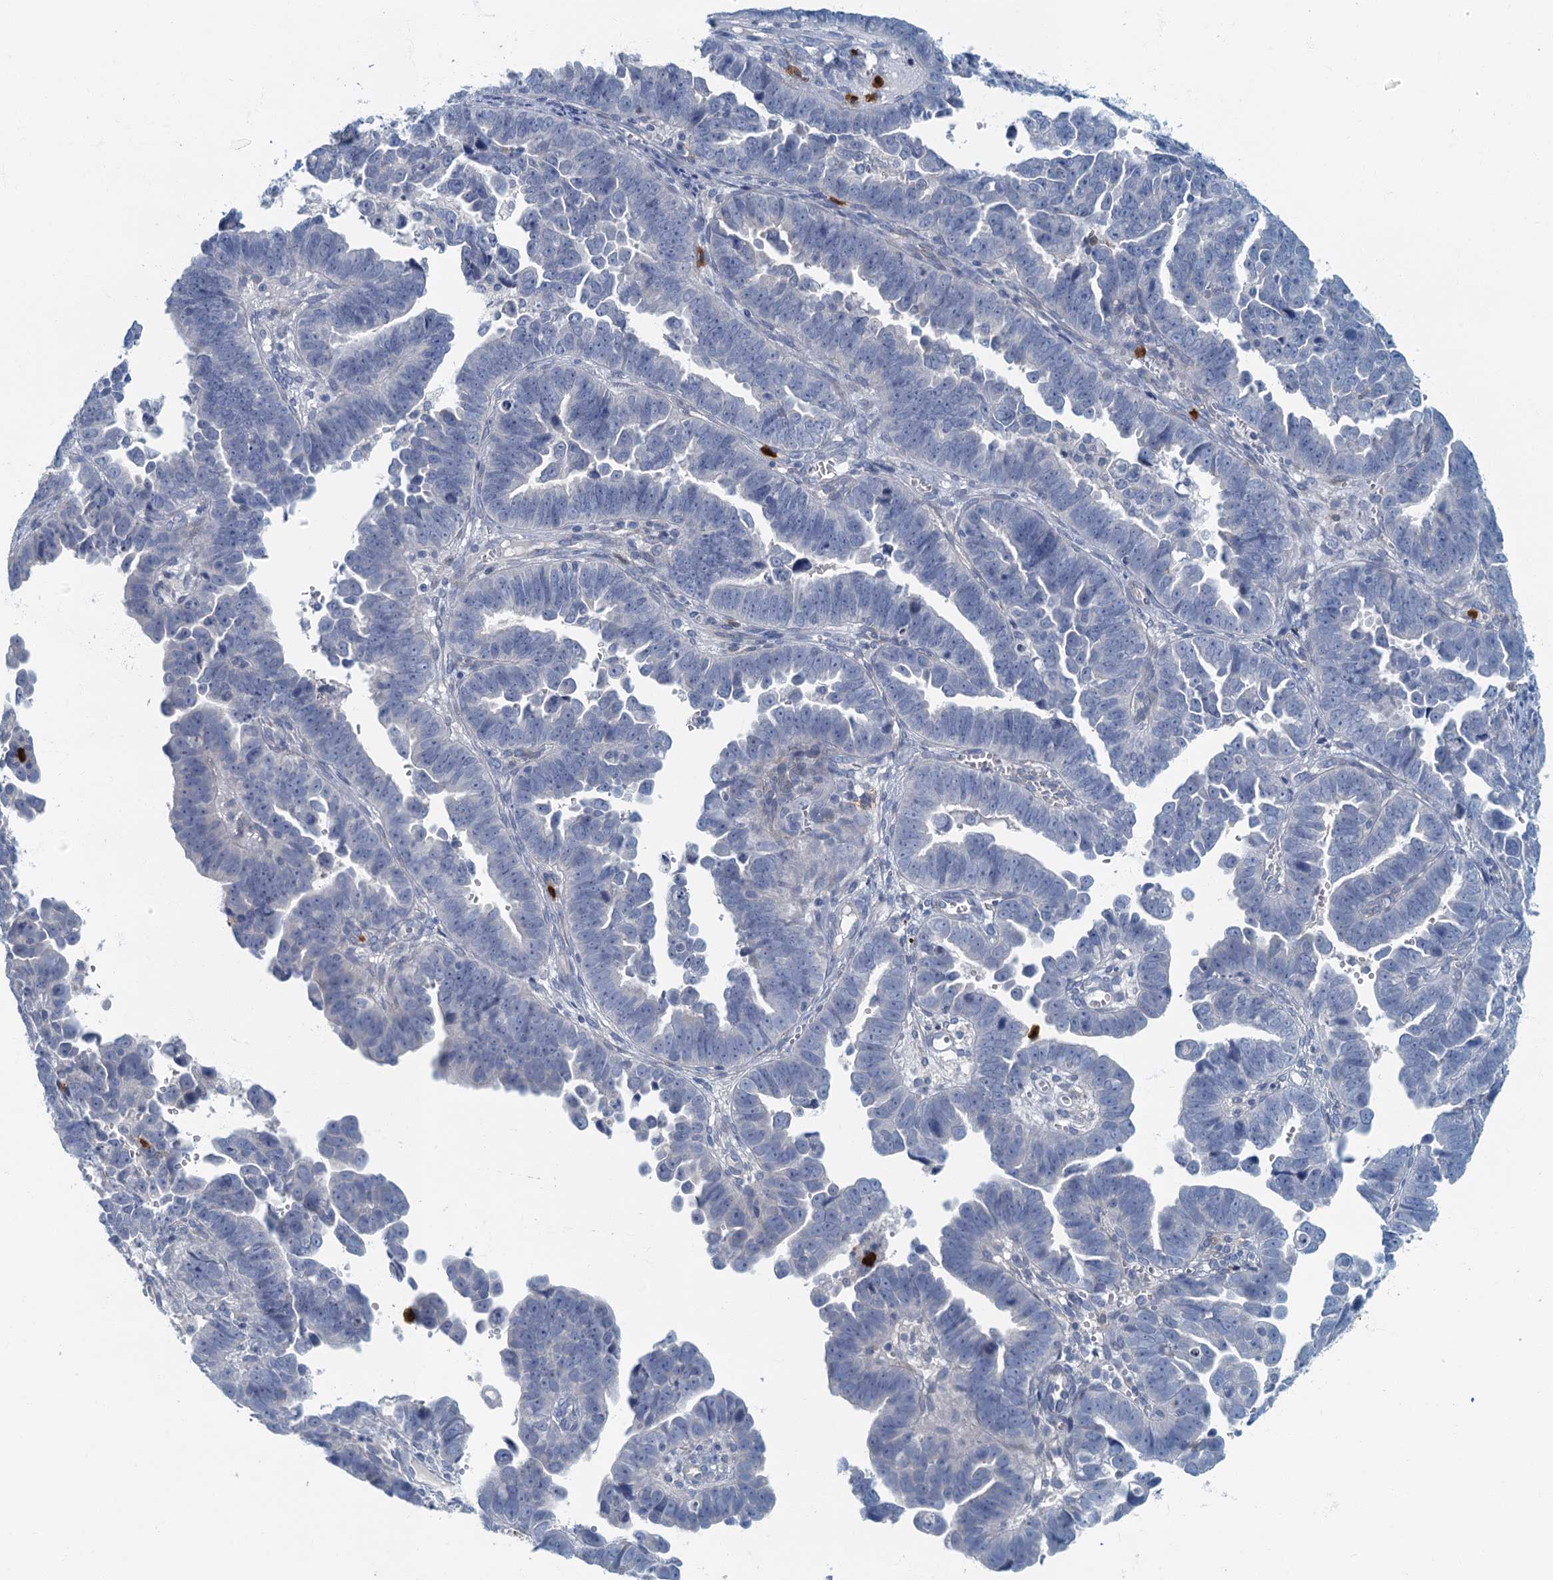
{"staining": {"intensity": "negative", "quantity": "none", "location": "none"}, "tissue": "endometrial cancer", "cell_type": "Tumor cells", "image_type": "cancer", "snomed": [{"axis": "morphology", "description": "Adenocarcinoma, NOS"}, {"axis": "topography", "description": "Endometrium"}], "caption": "Tumor cells show no significant protein expression in endometrial cancer (adenocarcinoma).", "gene": "ANKDD1A", "patient": {"sex": "female", "age": 75}}